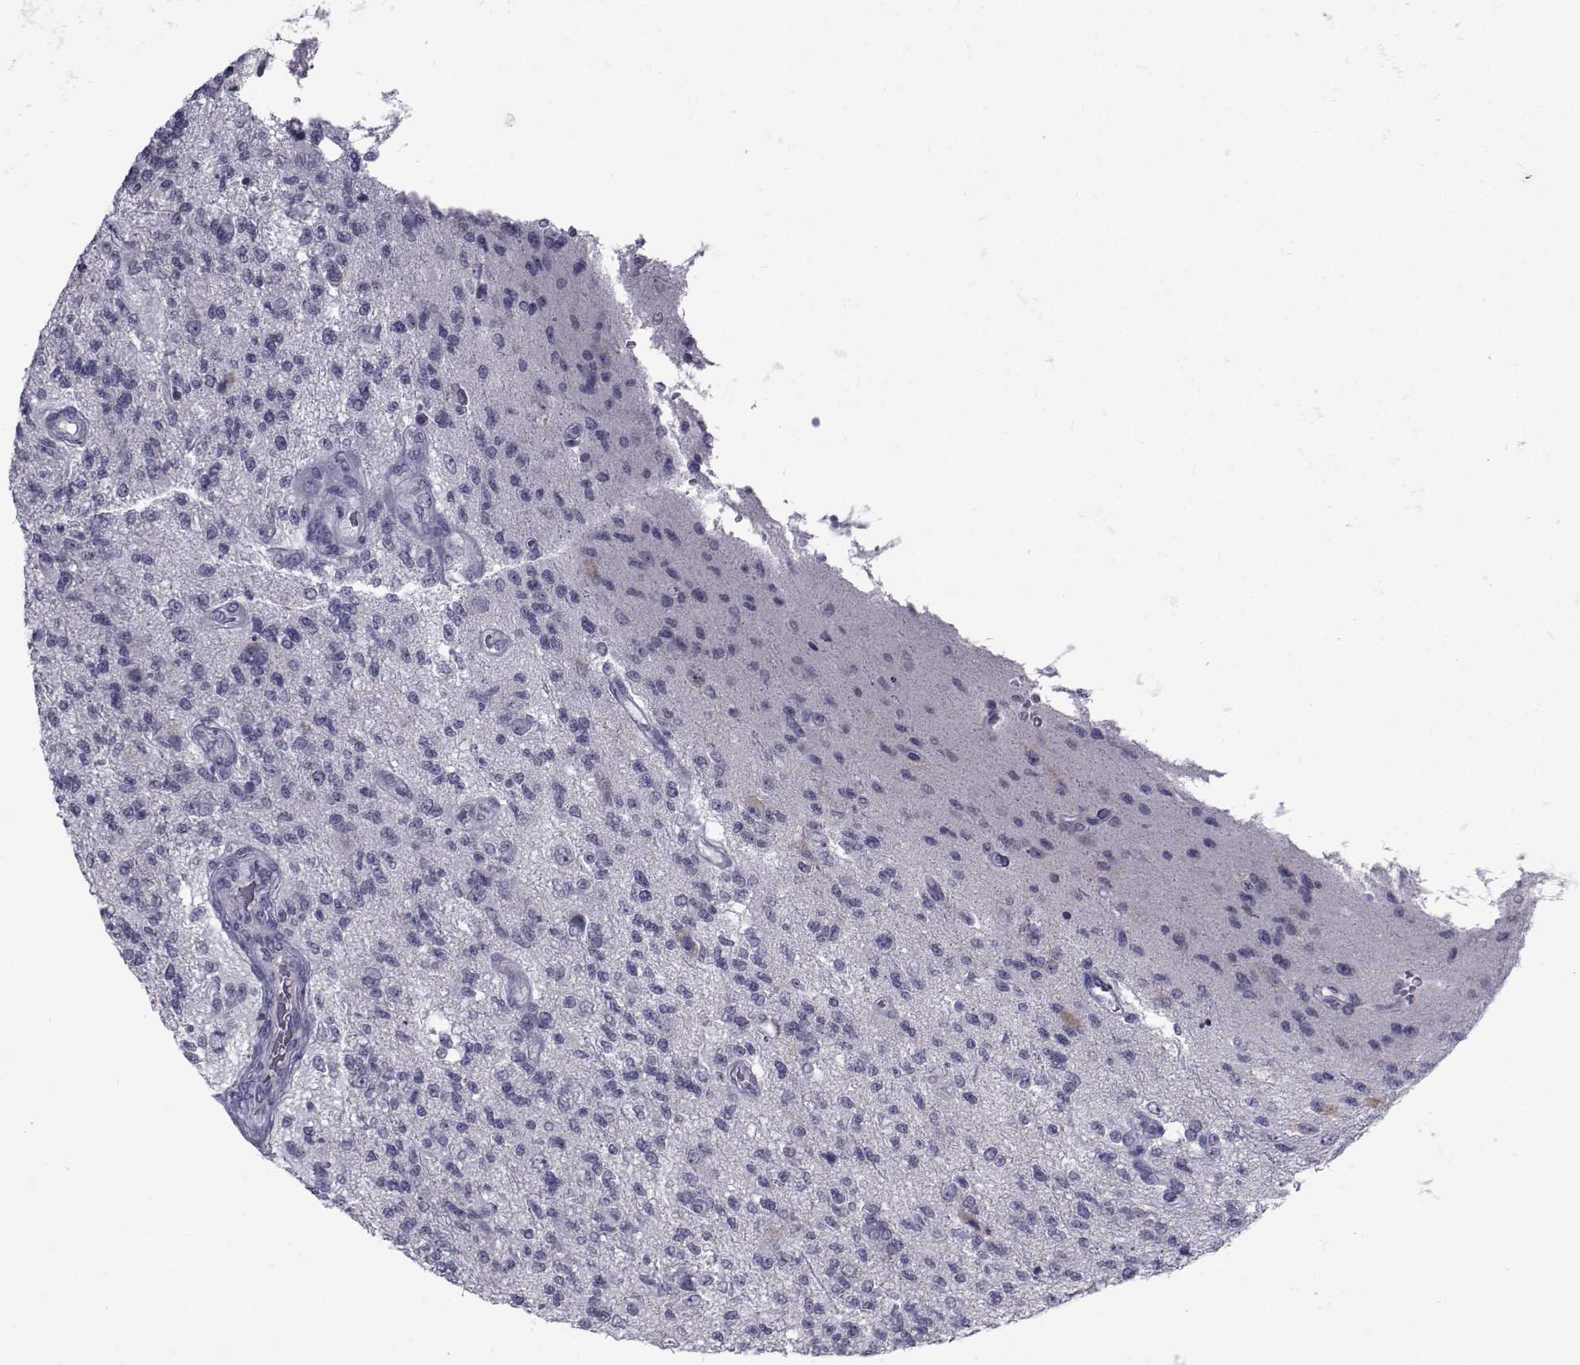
{"staining": {"intensity": "negative", "quantity": "none", "location": "none"}, "tissue": "glioma", "cell_type": "Tumor cells", "image_type": "cancer", "snomed": [{"axis": "morphology", "description": "Glioma, malignant, High grade"}, {"axis": "topography", "description": "Brain"}], "caption": "Protein analysis of glioma reveals no significant expression in tumor cells.", "gene": "PAX2", "patient": {"sex": "male", "age": 56}}